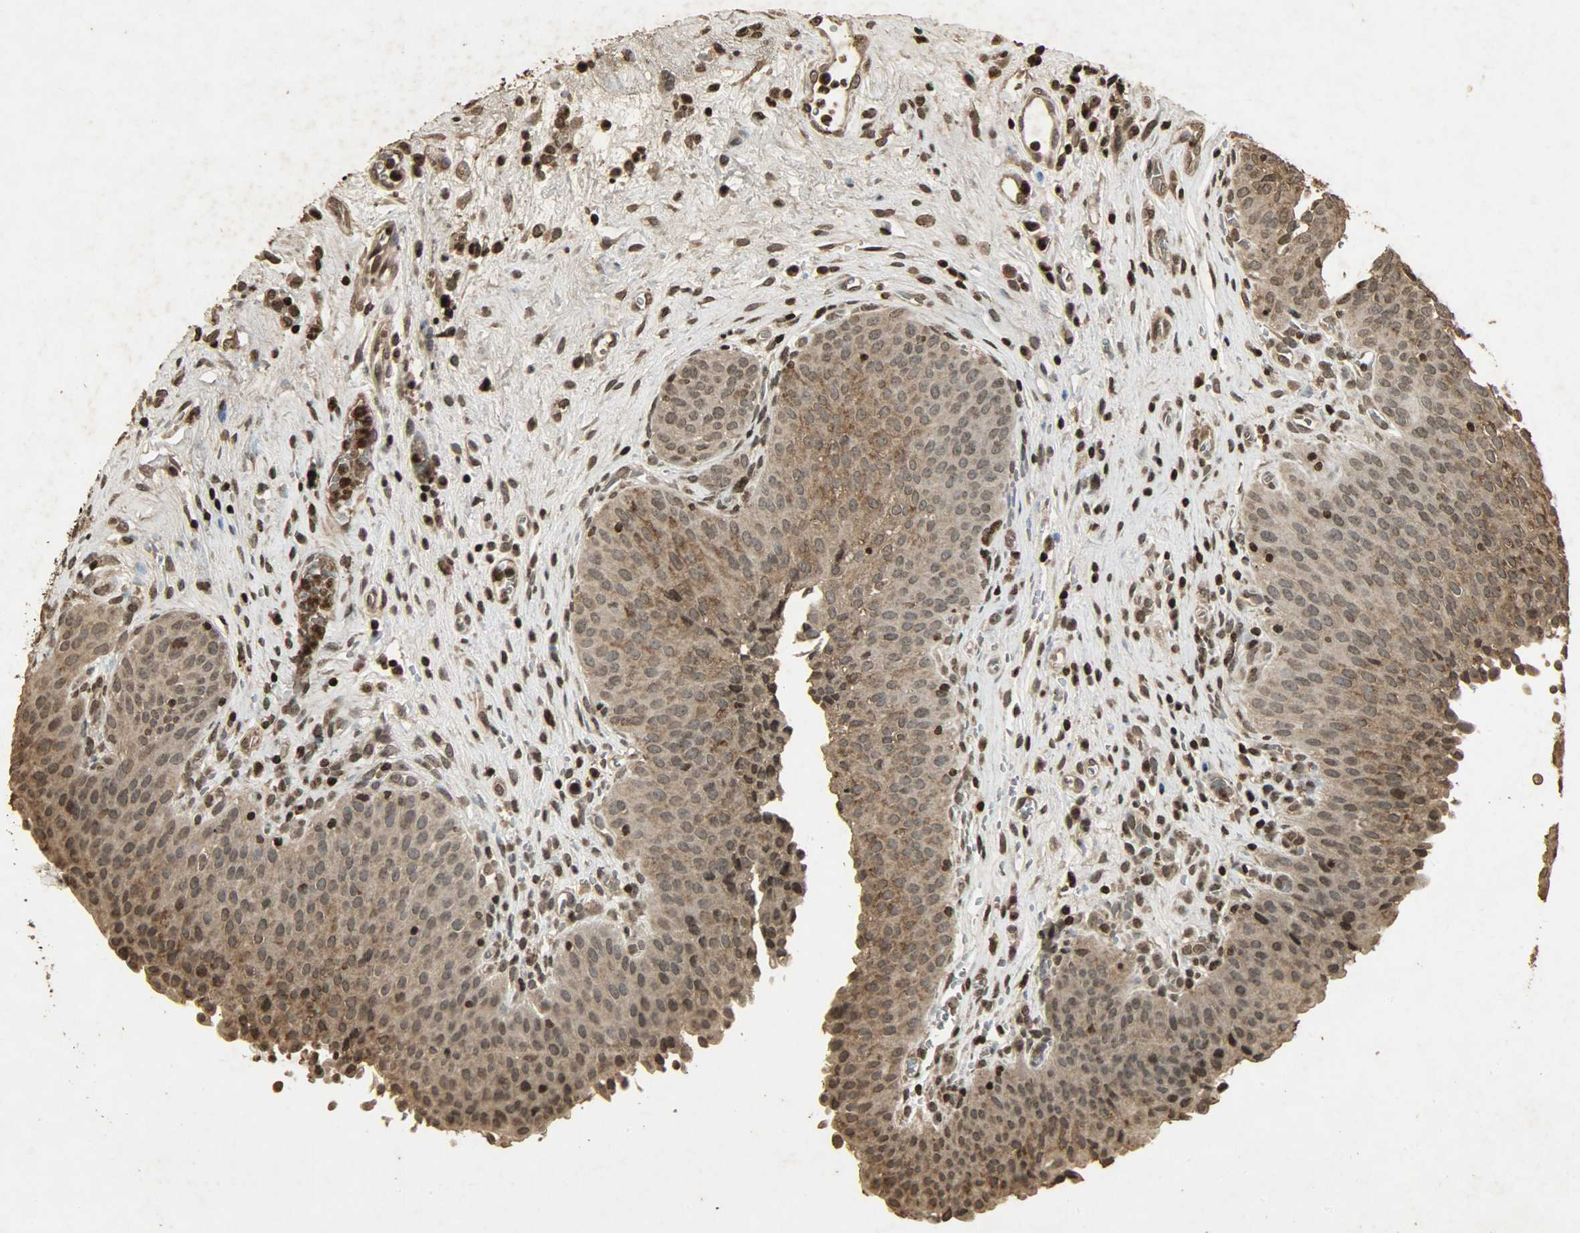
{"staining": {"intensity": "moderate", "quantity": ">75%", "location": "cytoplasmic/membranous,nuclear"}, "tissue": "urinary bladder", "cell_type": "Urothelial cells", "image_type": "normal", "snomed": [{"axis": "morphology", "description": "Normal tissue, NOS"}, {"axis": "morphology", "description": "Dysplasia, NOS"}, {"axis": "topography", "description": "Urinary bladder"}], "caption": "The histopathology image shows immunohistochemical staining of unremarkable urinary bladder. There is moderate cytoplasmic/membranous,nuclear positivity is seen in approximately >75% of urothelial cells.", "gene": "PPP3R1", "patient": {"sex": "male", "age": 35}}